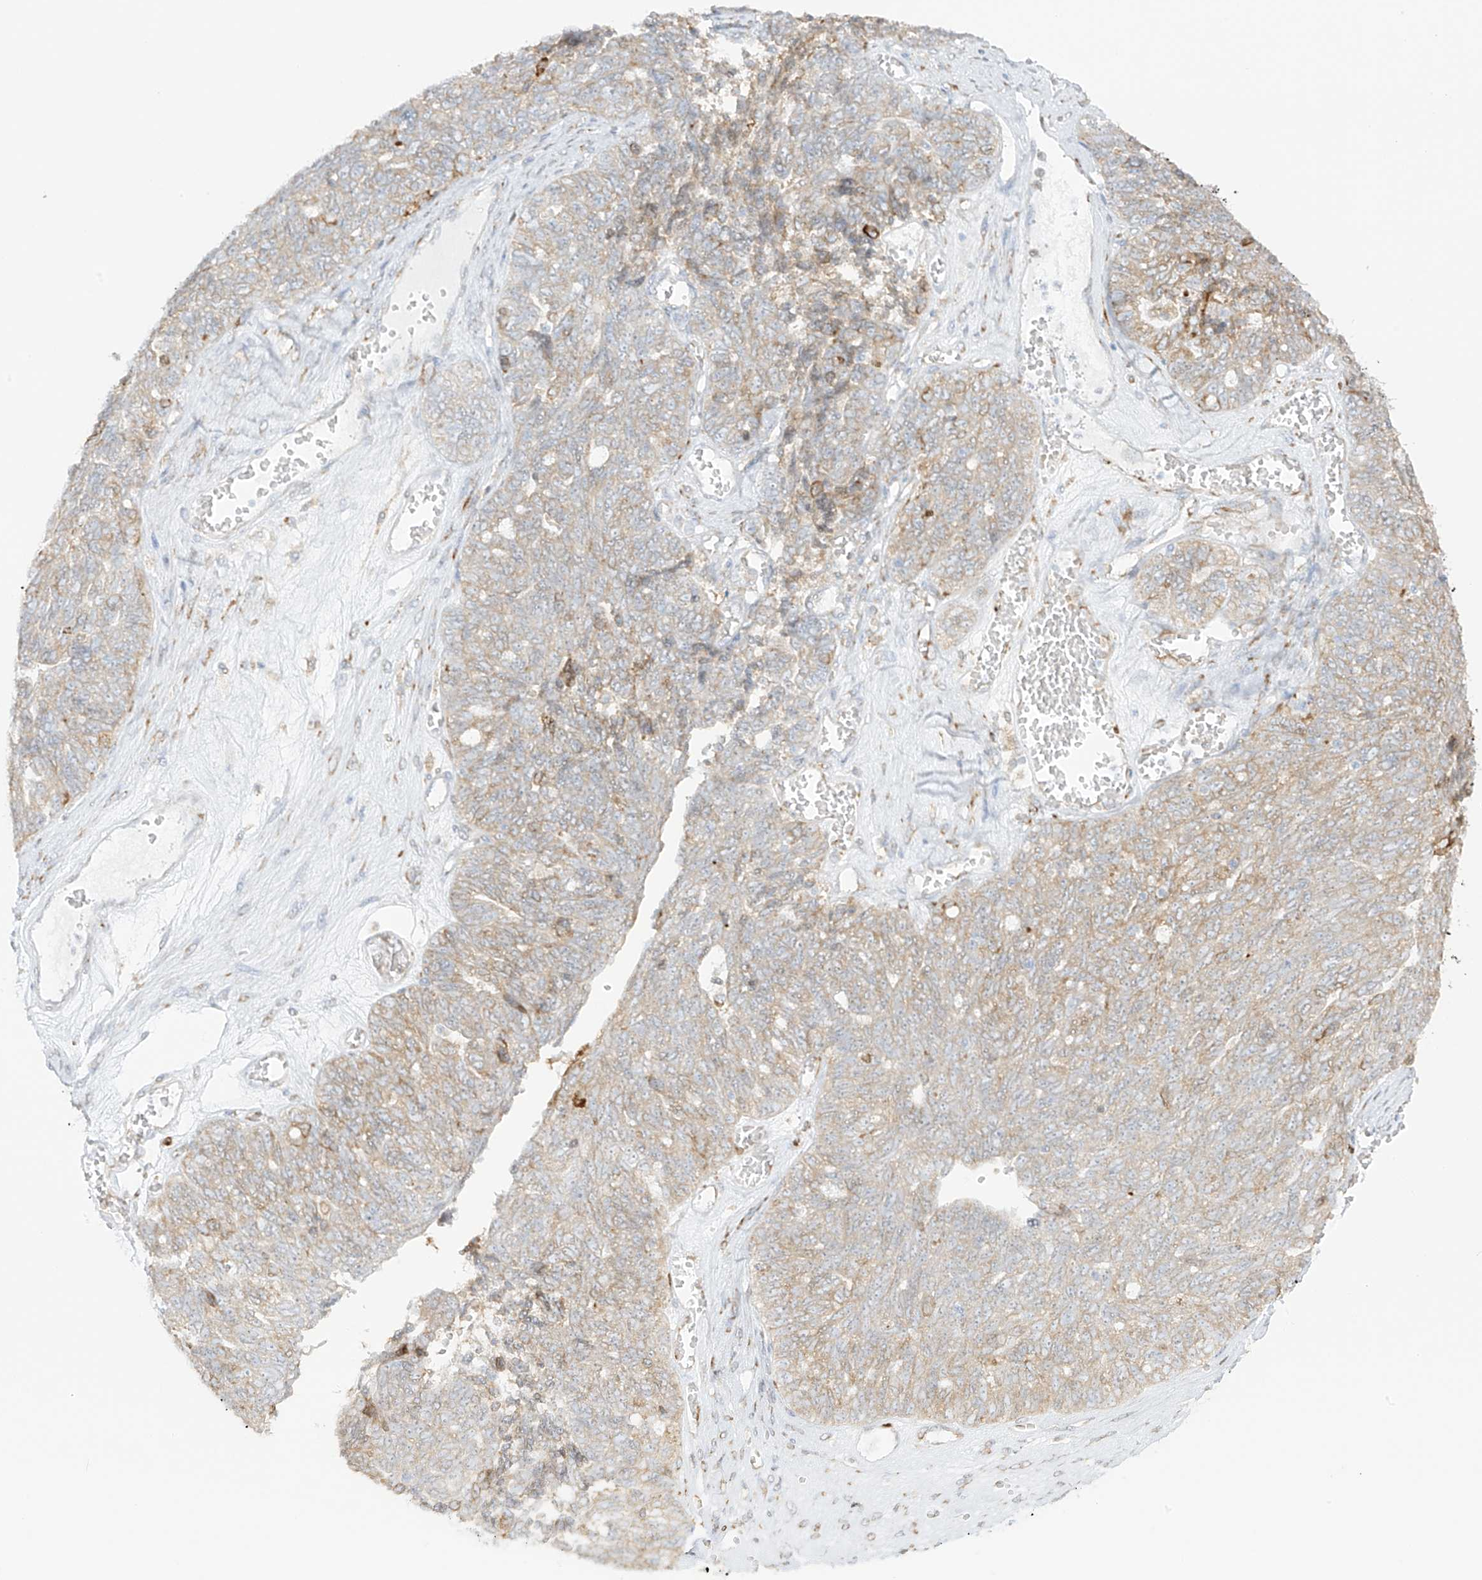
{"staining": {"intensity": "weak", "quantity": "<25%", "location": "cytoplasmic/membranous"}, "tissue": "ovarian cancer", "cell_type": "Tumor cells", "image_type": "cancer", "snomed": [{"axis": "morphology", "description": "Cystadenocarcinoma, serous, NOS"}, {"axis": "topography", "description": "Ovary"}], "caption": "The micrograph shows no staining of tumor cells in ovarian cancer (serous cystadenocarcinoma).", "gene": "LRRC59", "patient": {"sex": "female", "age": 79}}